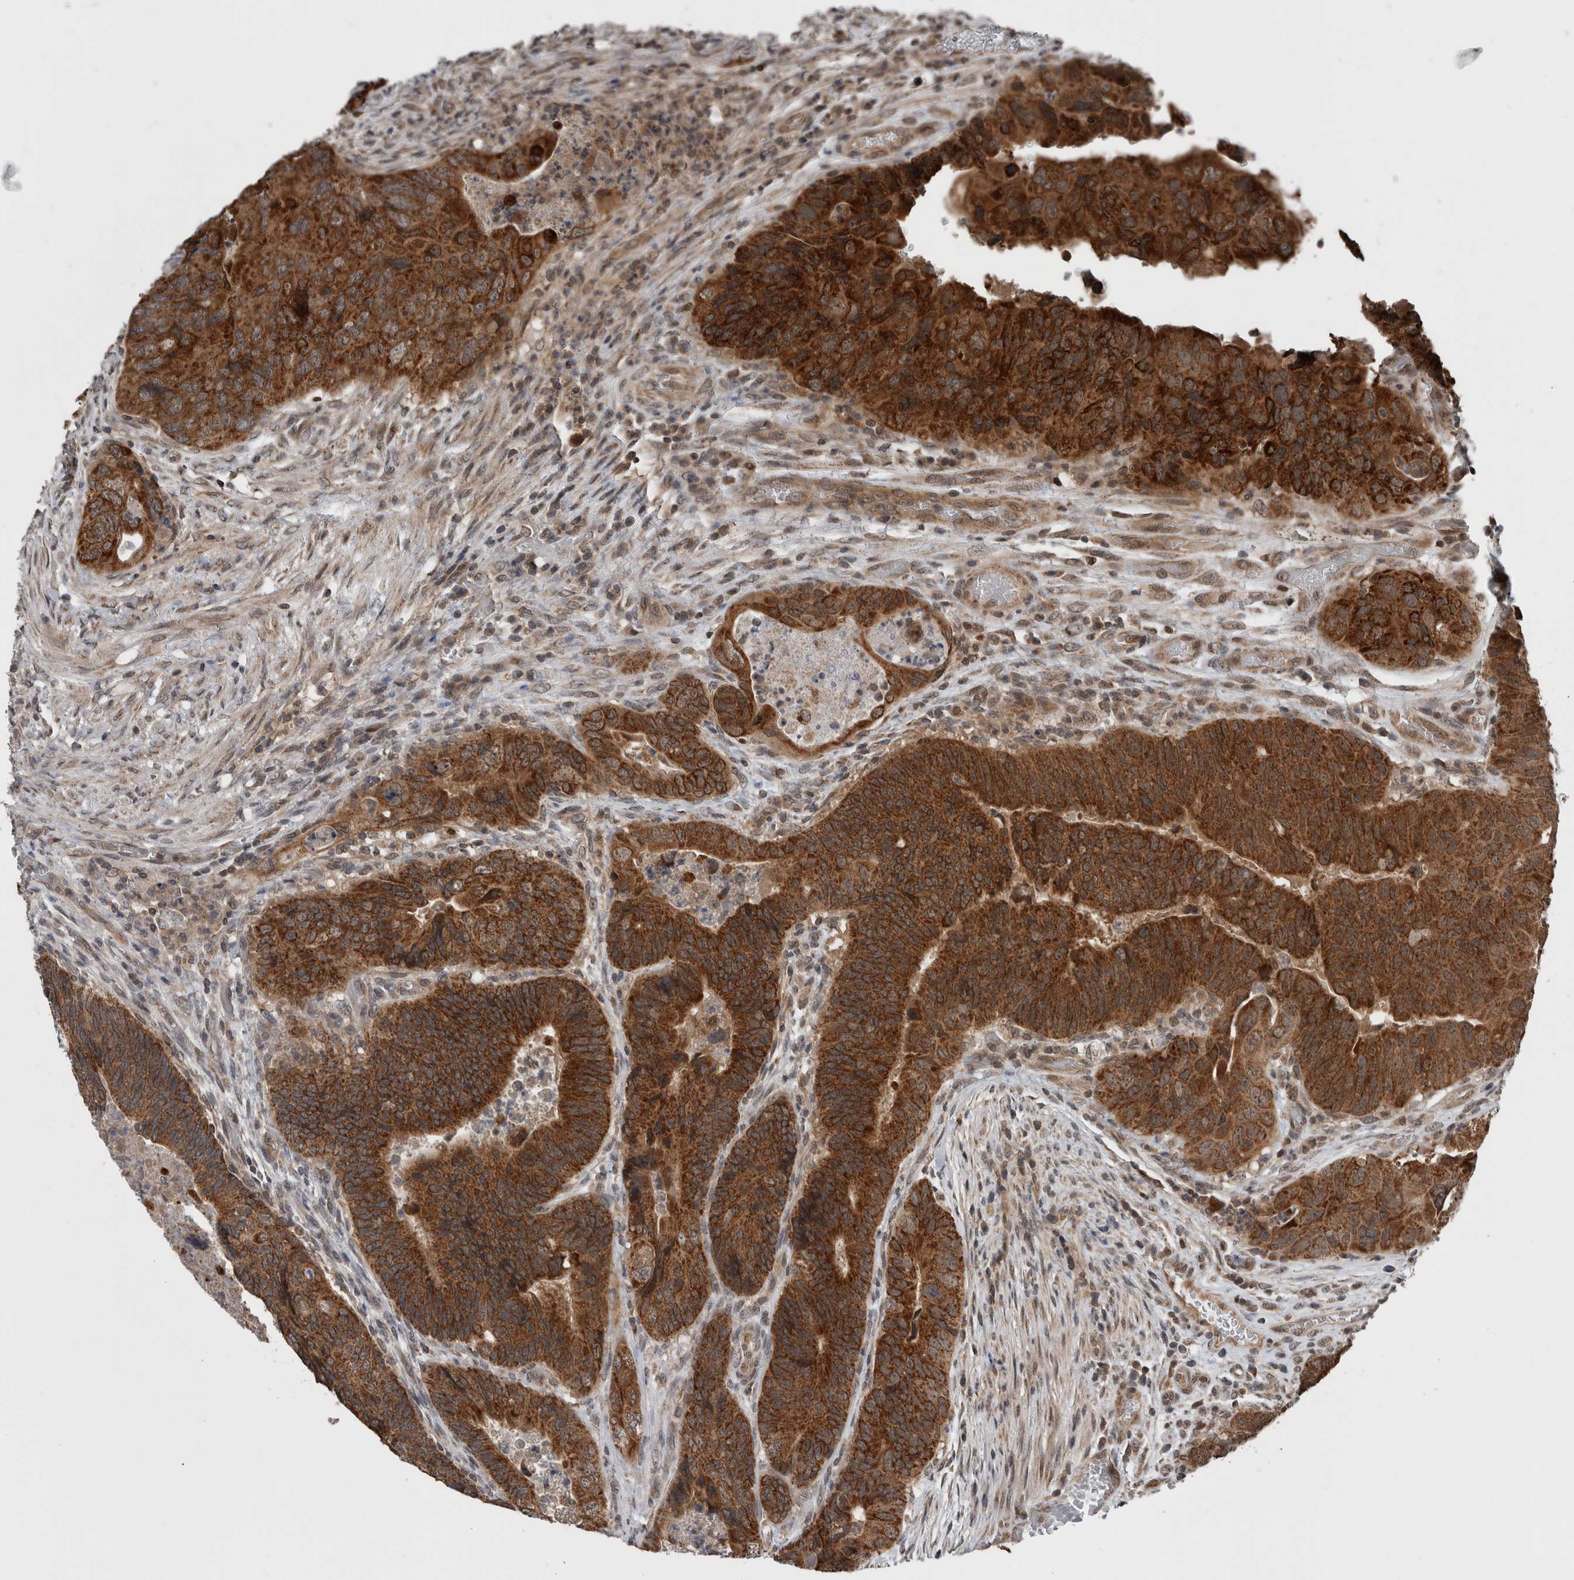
{"staining": {"intensity": "strong", "quantity": ">75%", "location": "cytoplasmic/membranous"}, "tissue": "colorectal cancer", "cell_type": "Tumor cells", "image_type": "cancer", "snomed": [{"axis": "morphology", "description": "Adenocarcinoma, NOS"}, {"axis": "topography", "description": "Rectum"}], "caption": "An immunohistochemistry (IHC) photomicrograph of tumor tissue is shown. Protein staining in brown shows strong cytoplasmic/membranous positivity in colorectal cancer (adenocarcinoma) within tumor cells.", "gene": "ENY2", "patient": {"sex": "male", "age": 63}}